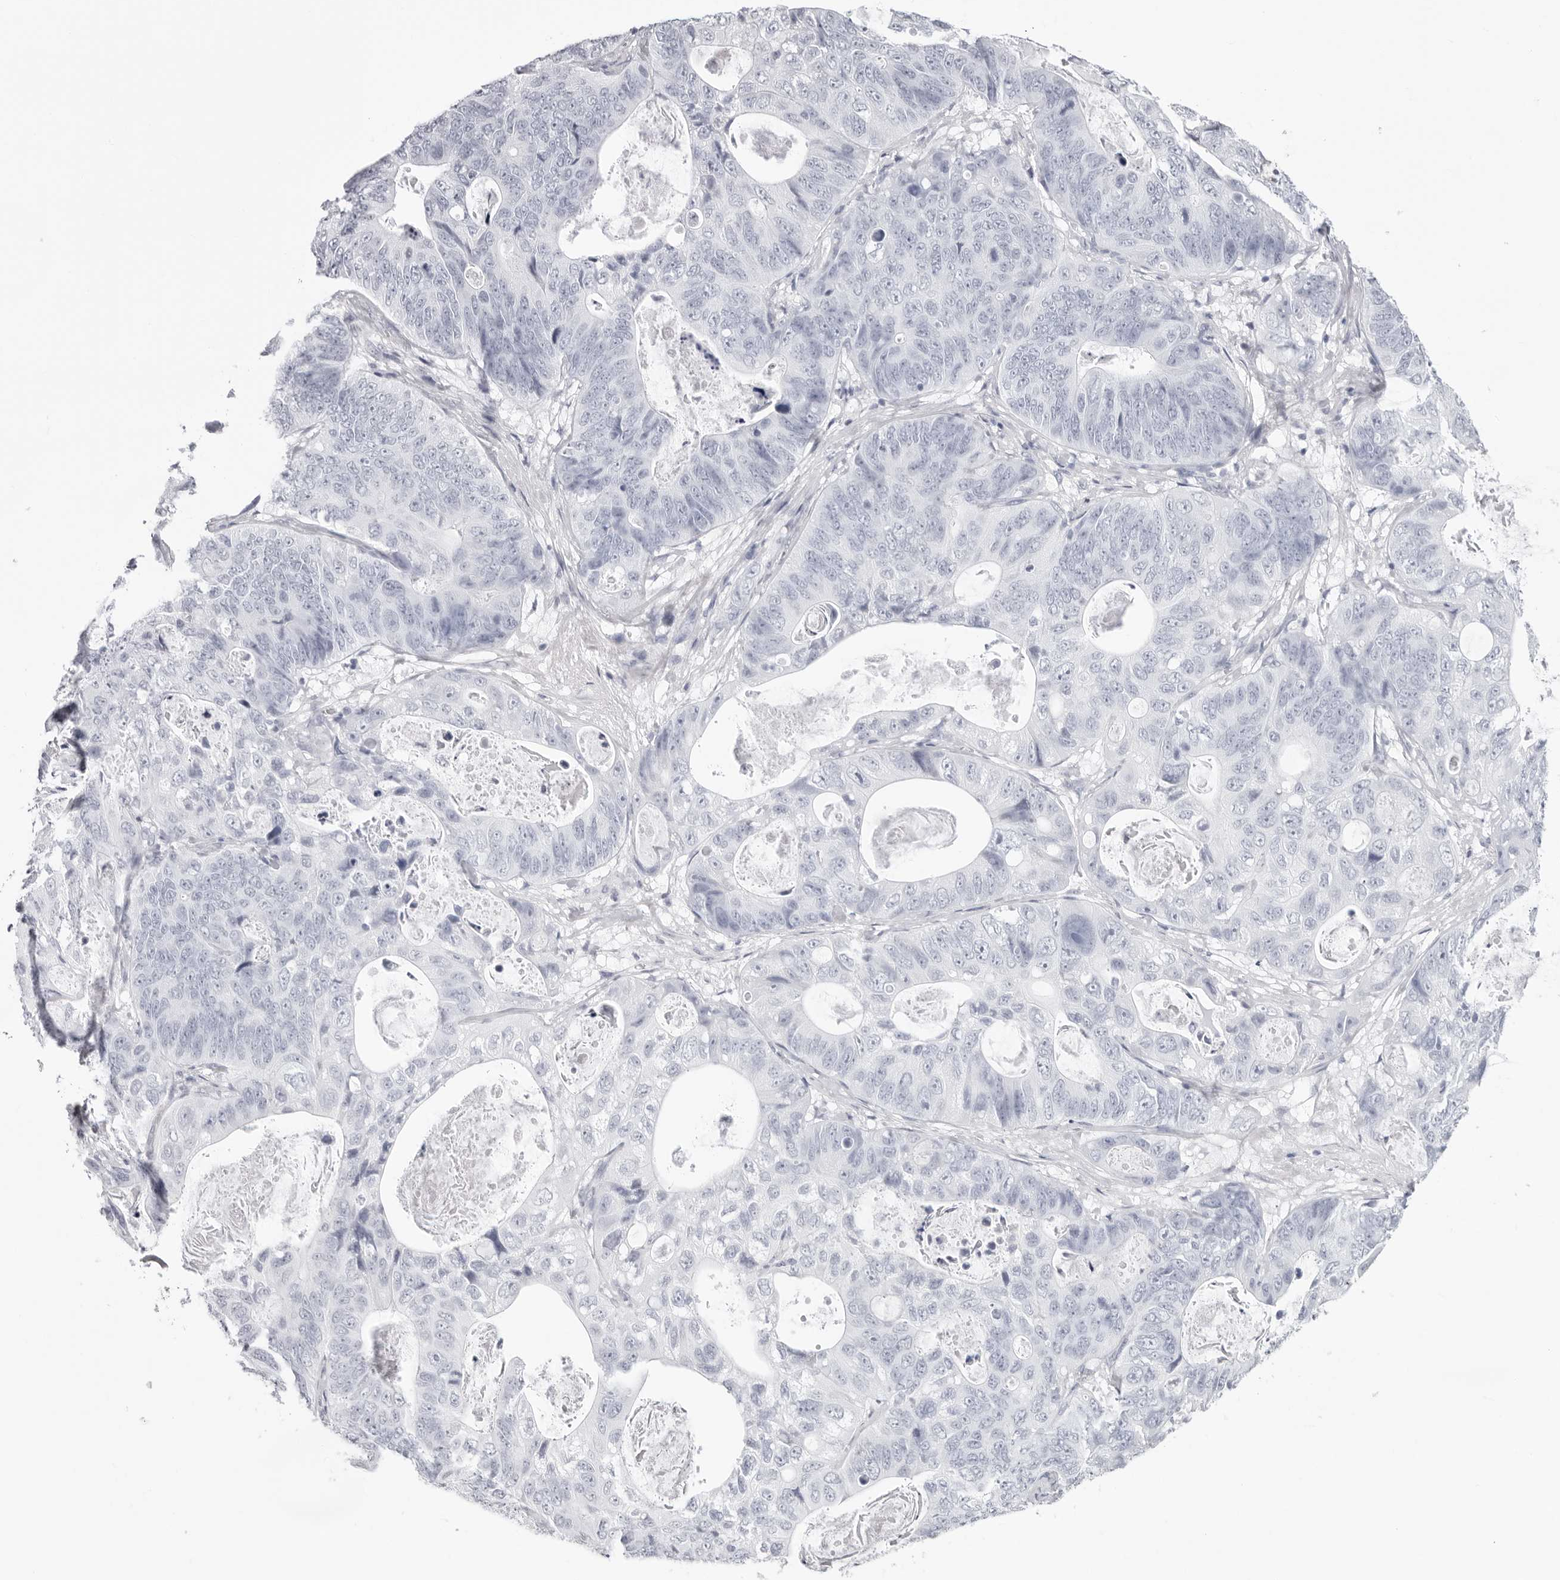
{"staining": {"intensity": "negative", "quantity": "none", "location": "none"}, "tissue": "stomach cancer", "cell_type": "Tumor cells", "image_type": "cancer", "snomed": [{"axis": "morphology", "description": "Normal tissue, NOS"}, {"axis": "morphology", "description": "Adenocarcinoma, NOS"}, {"axis": "topography", "description": "Stomach"}], "caption": "A micrograph of stomach cancer (adenocarcinoma) stained for a protein displays no brown staining in tumor cells.", "gene": "INSL3", "patient": {"sex": "female", "age": 89}}